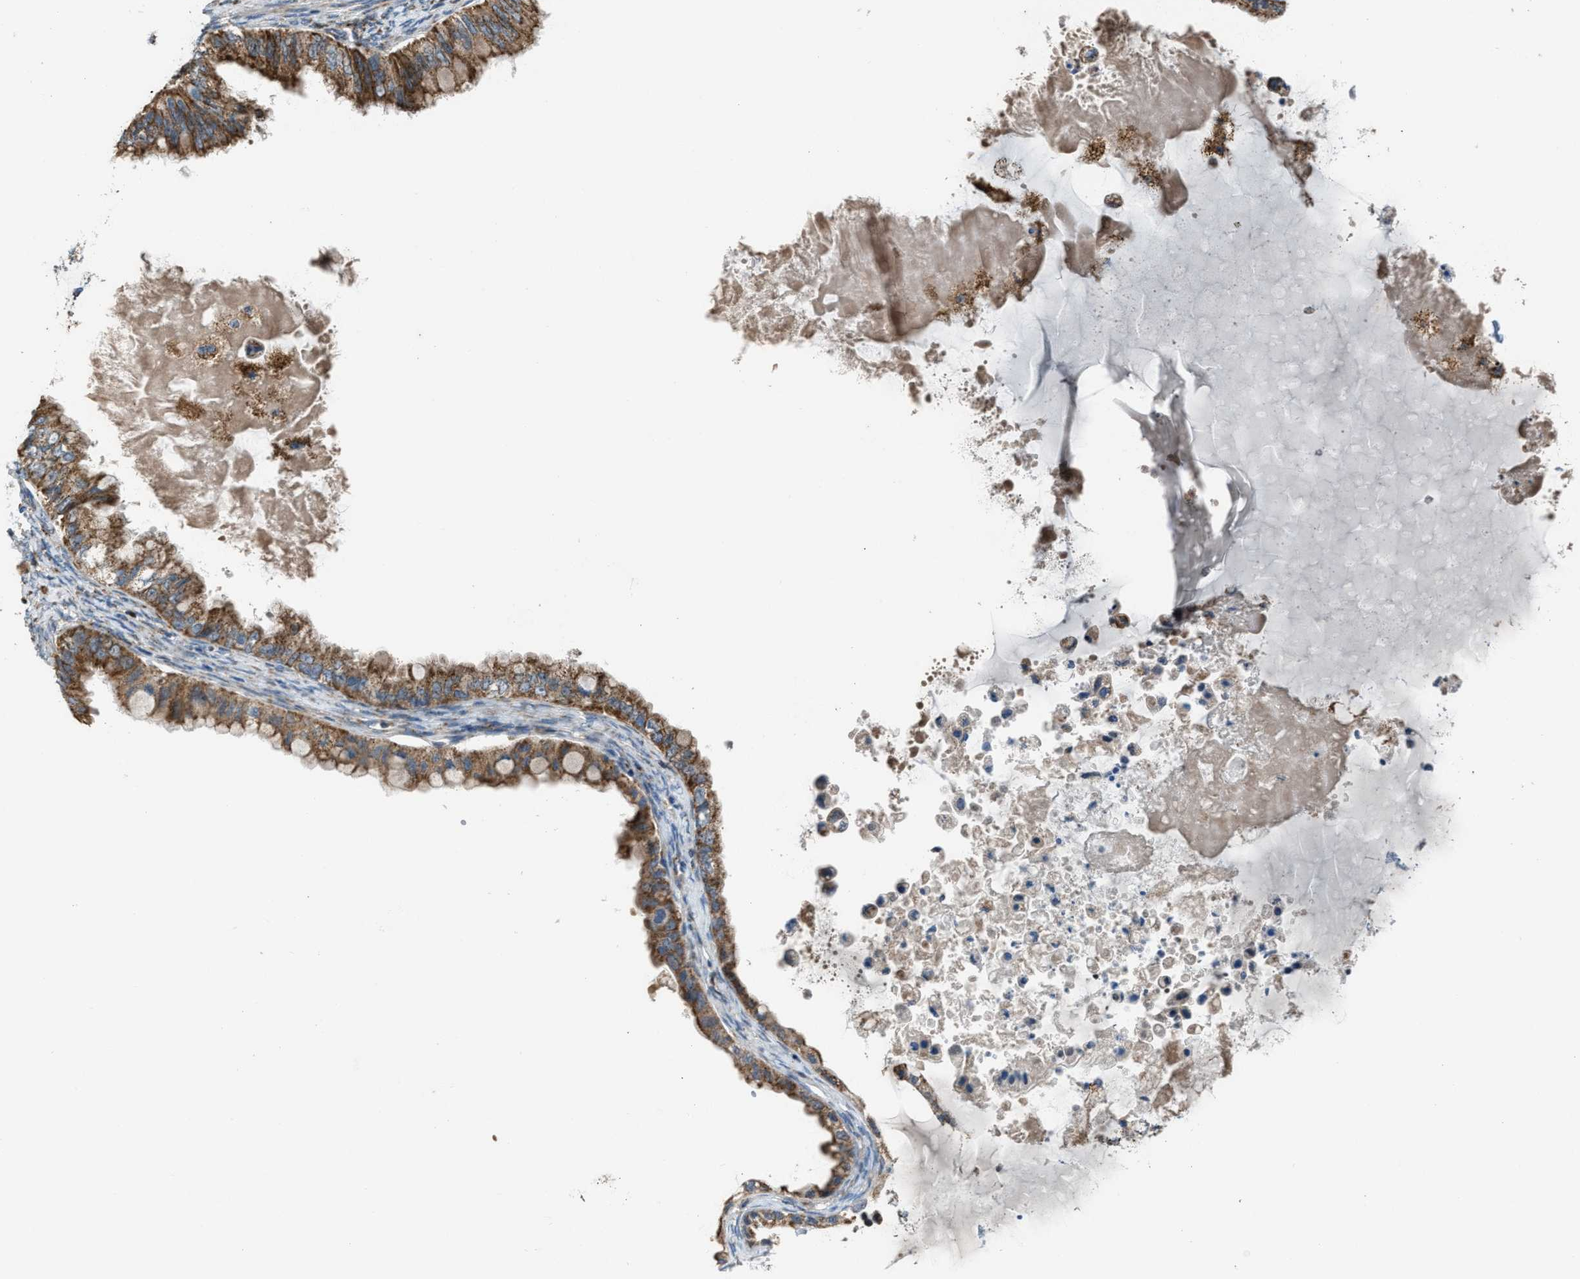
{"staining": {"intensity": "moderate", "quantity": ">75%", "location": "cytoplasmic/membranous"}, "tissue": "ovarian cancer", "cell_type": "Tumor cells", "image_type": "cancer", "snomed": [{"axis": "morphology", "description": "Cystadenocarcinoma, mucinous, NOS"}, {"axis": "topography", "description": "Ovary"}], "caption": "Immunohistochemical staining of human ovarian cancer exhibits medium levels of moderate cytoplasmic/membranous protein expression in about >75% of tumor cells.", "gene": "SMIM20", "patient": {"sex": "female", "age": 80}}